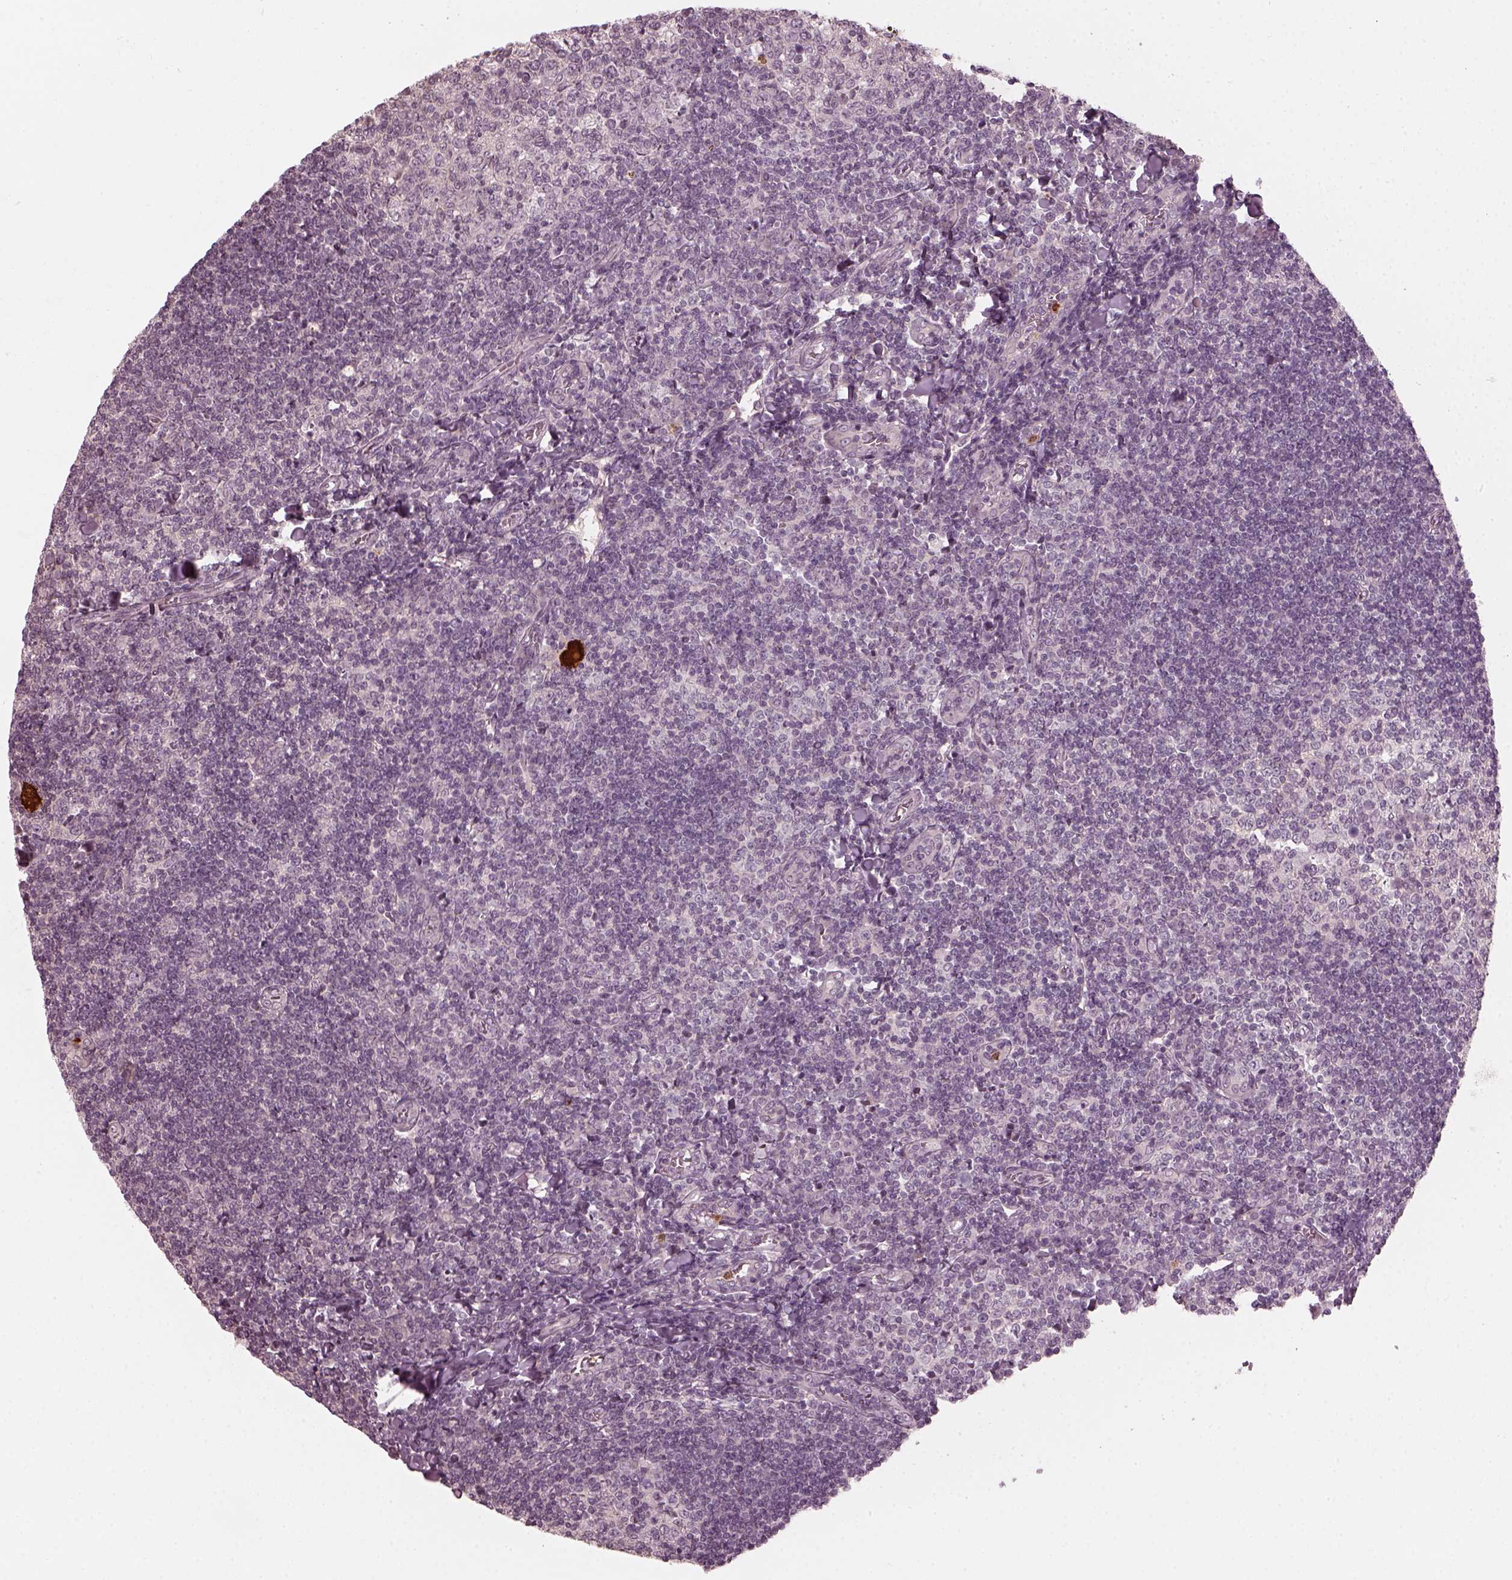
{"staining": {"intensity": "negative", "quantity": "none", "location": "none"}, "tissue": "tonsil", "cell_type": "Germinal center cells", "image_type": "normal", "snomed": [{"axis": "morphology", "description": "Normal tissue, NOS"}, {"axis": "topography", "description": "Tonsil"}], "caption": "This is an IHC histopathology image of normal tonsil. There is no expression in germinal center cells.", "gene": "CHIT1", "patient": {"sex": "female", "age": 12}}